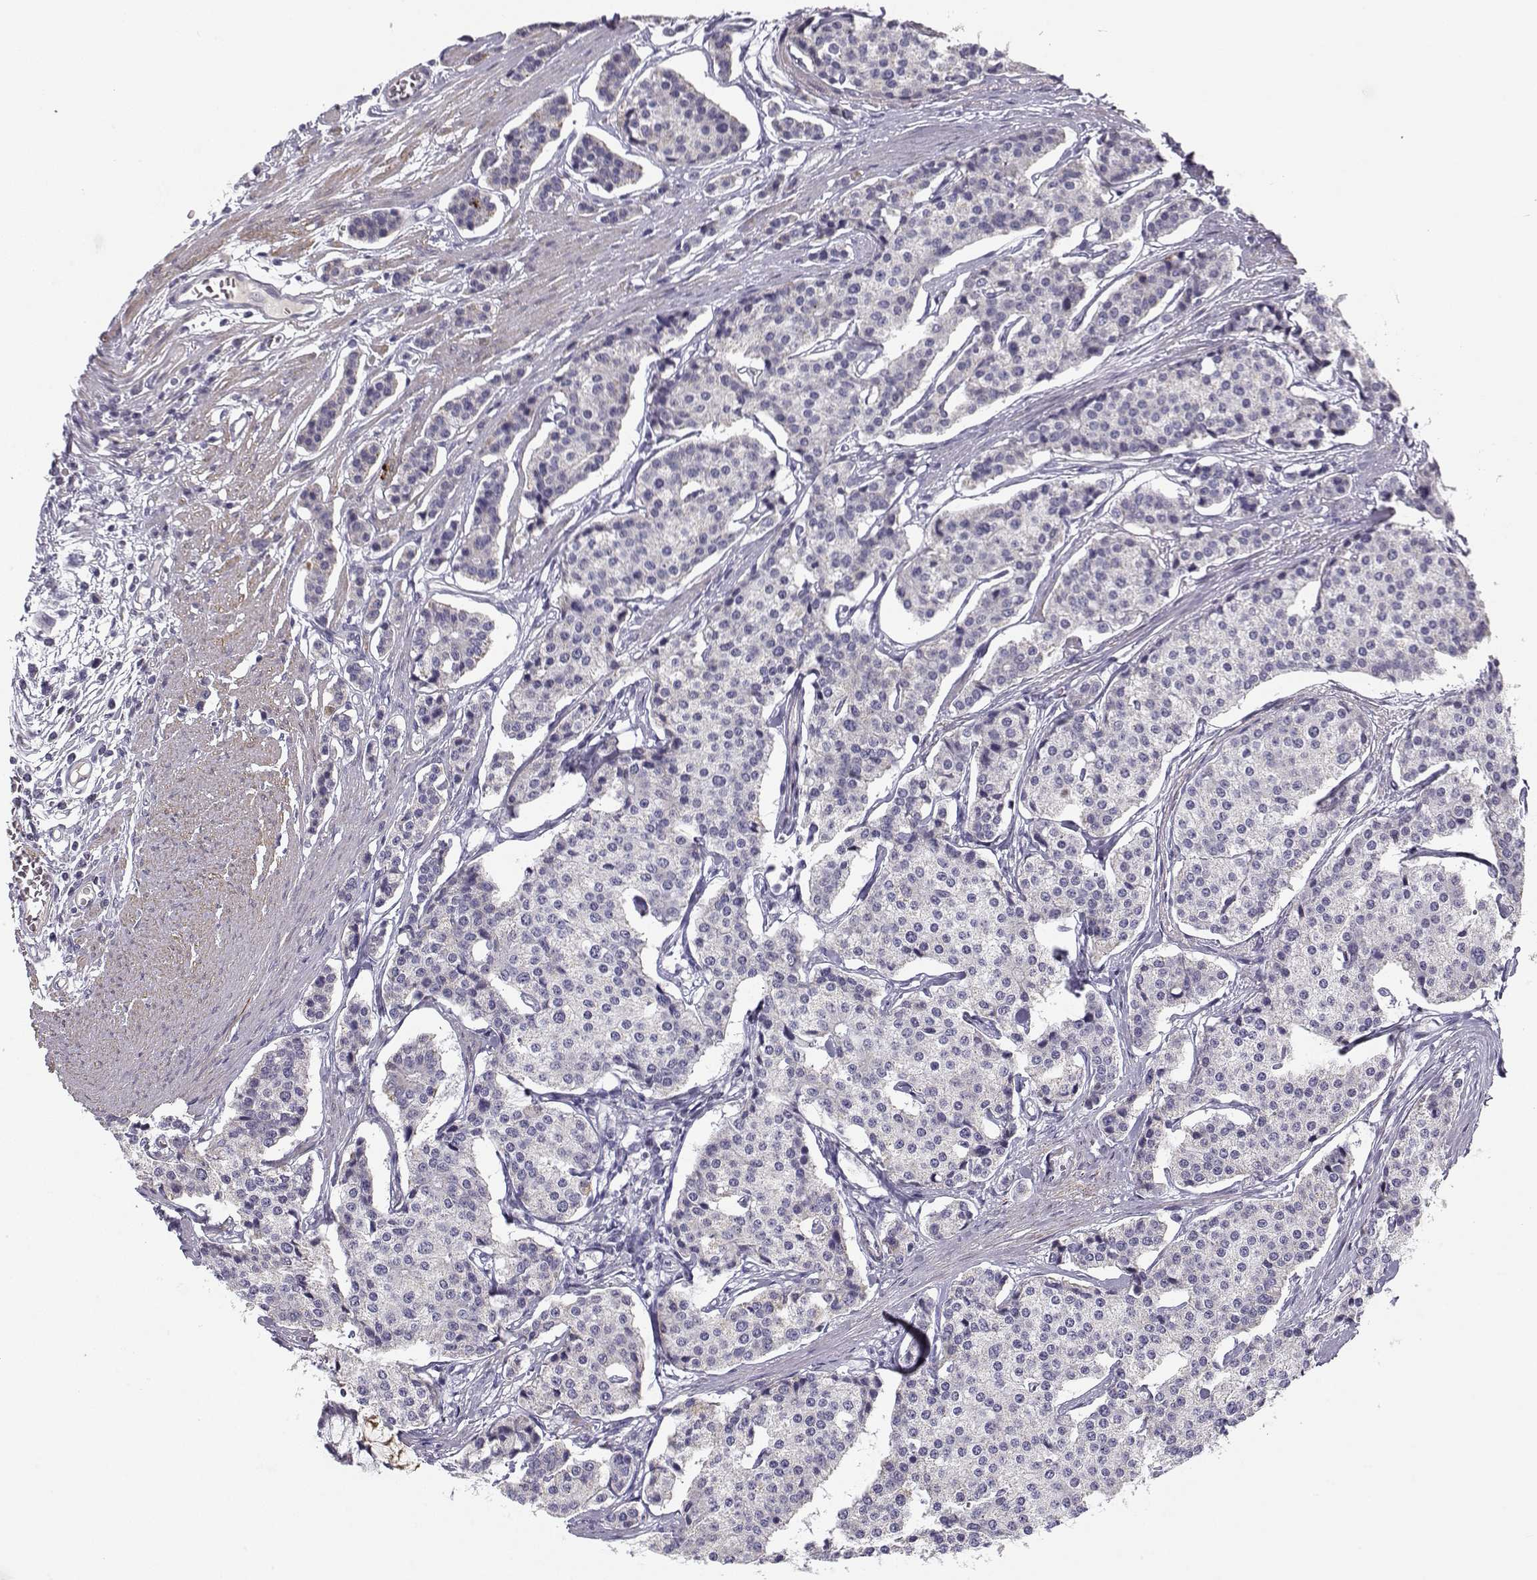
{"staining": {"intensity": "negative", "quantity": "none", "location": "none"}, "tissue": "carcinoid", "cell_type": "Tumor cells", "image_type": "cancer", "snomed": [{"axis": "morphology", "description": "Carcinoid, malignant, NOS"}, {"axis": "topography", "description": "Small intestine"}], "caption": "A photomicrograph of carcinoid stained for a protein demonstrates no brown staining in tumor cells.", "gene": "CREB3L3", "patient": {"sex": "female", "age": 65}}